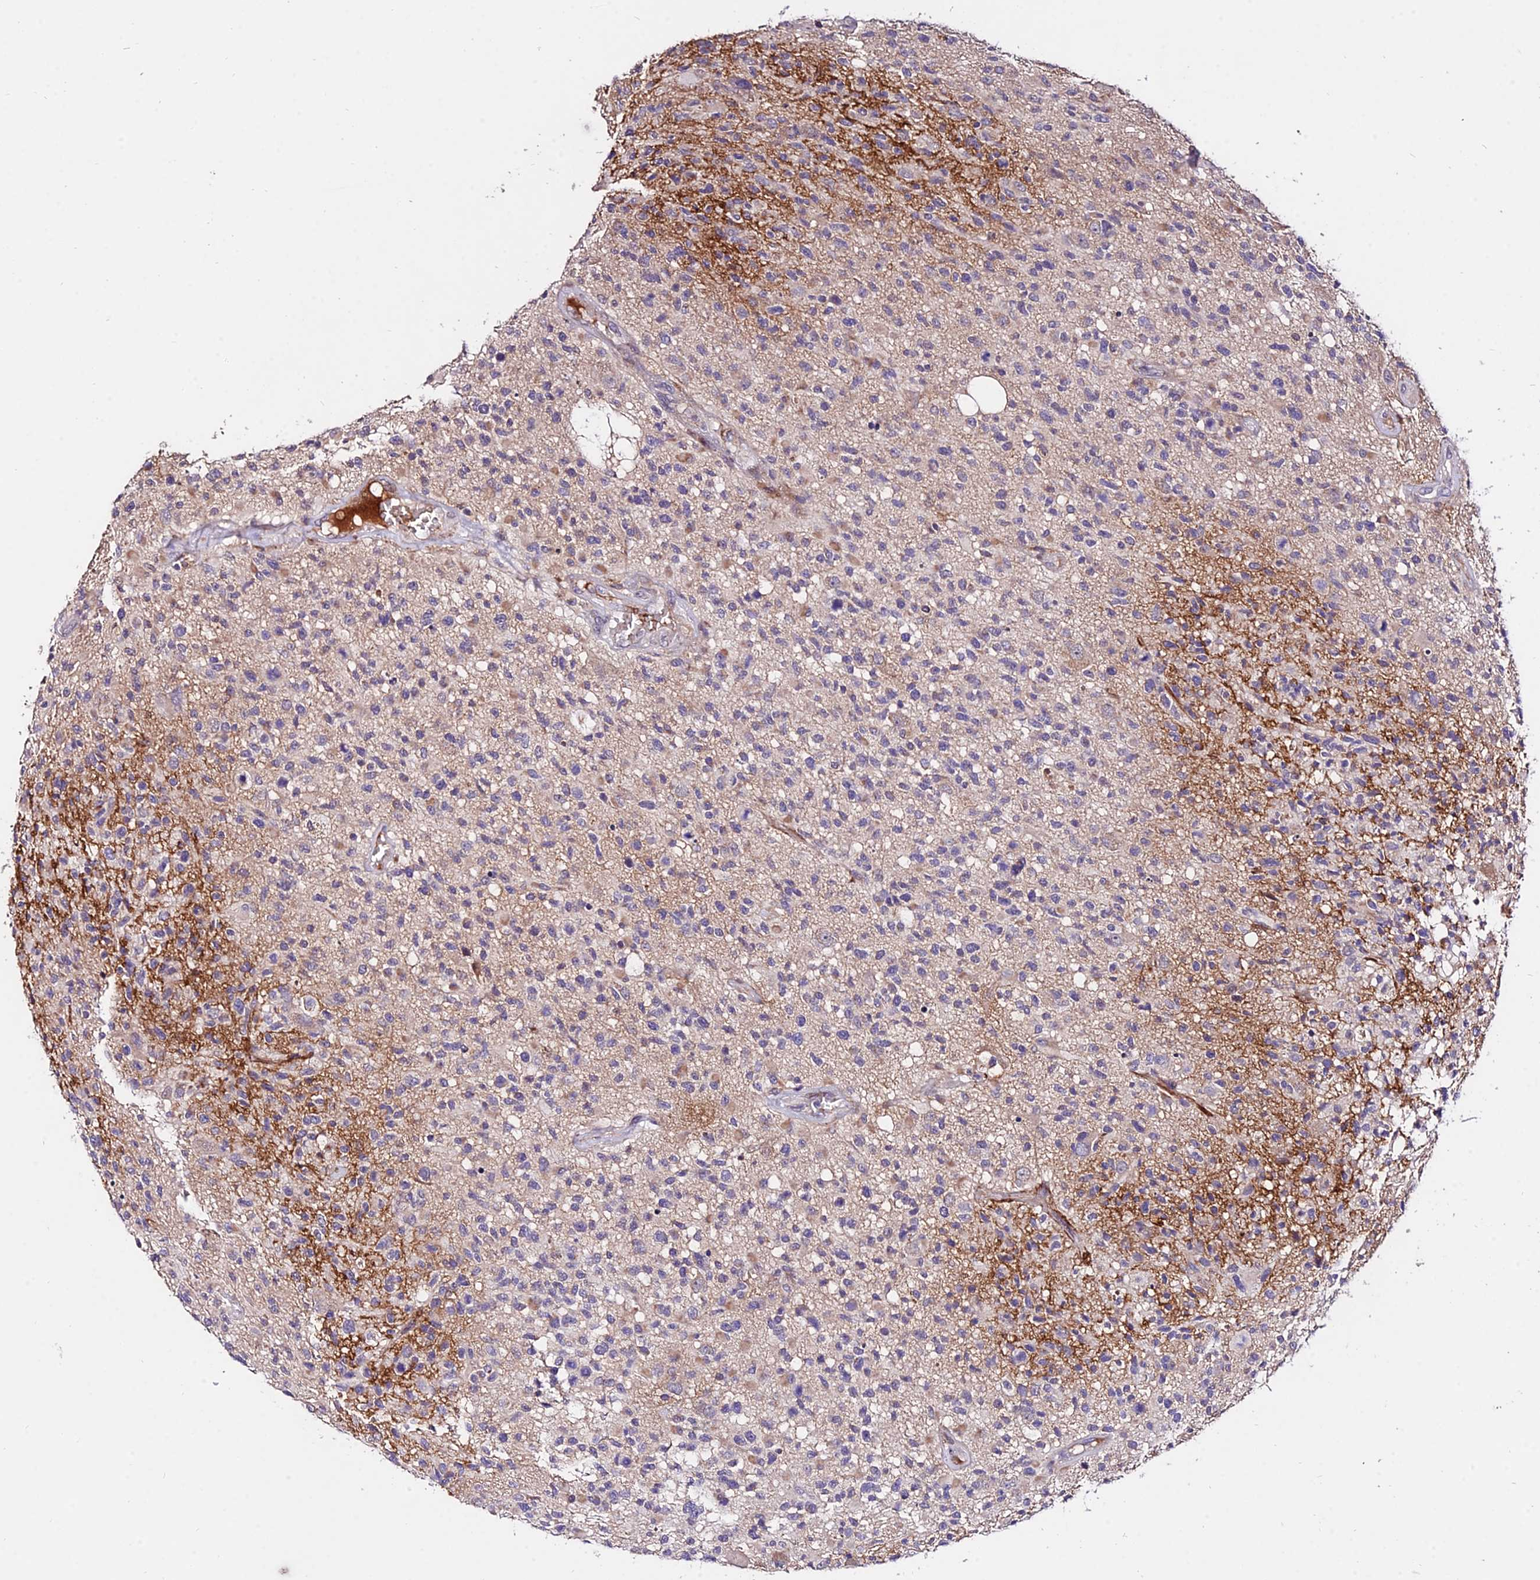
{"staining": {"intensity": "negative", "quantity": "none", "location": "none"}, "tissue": "glioma", "cell_type": "Tumor cells", "image_type": "cancer", "snomed": [{"axis": "morphology", "description": "Glioma, malignant, High grade"}, {"axis": "morphology", "description": "Glioblastoma, NOS"}, {"axis": "topography", "description": "Brain"}], "caption": "Protein analysis of malignant high-grade glioma shows no significant staining in tumor cells.", "gene": "WDR5B", "patient": {"sex": "male", "age": 60}}